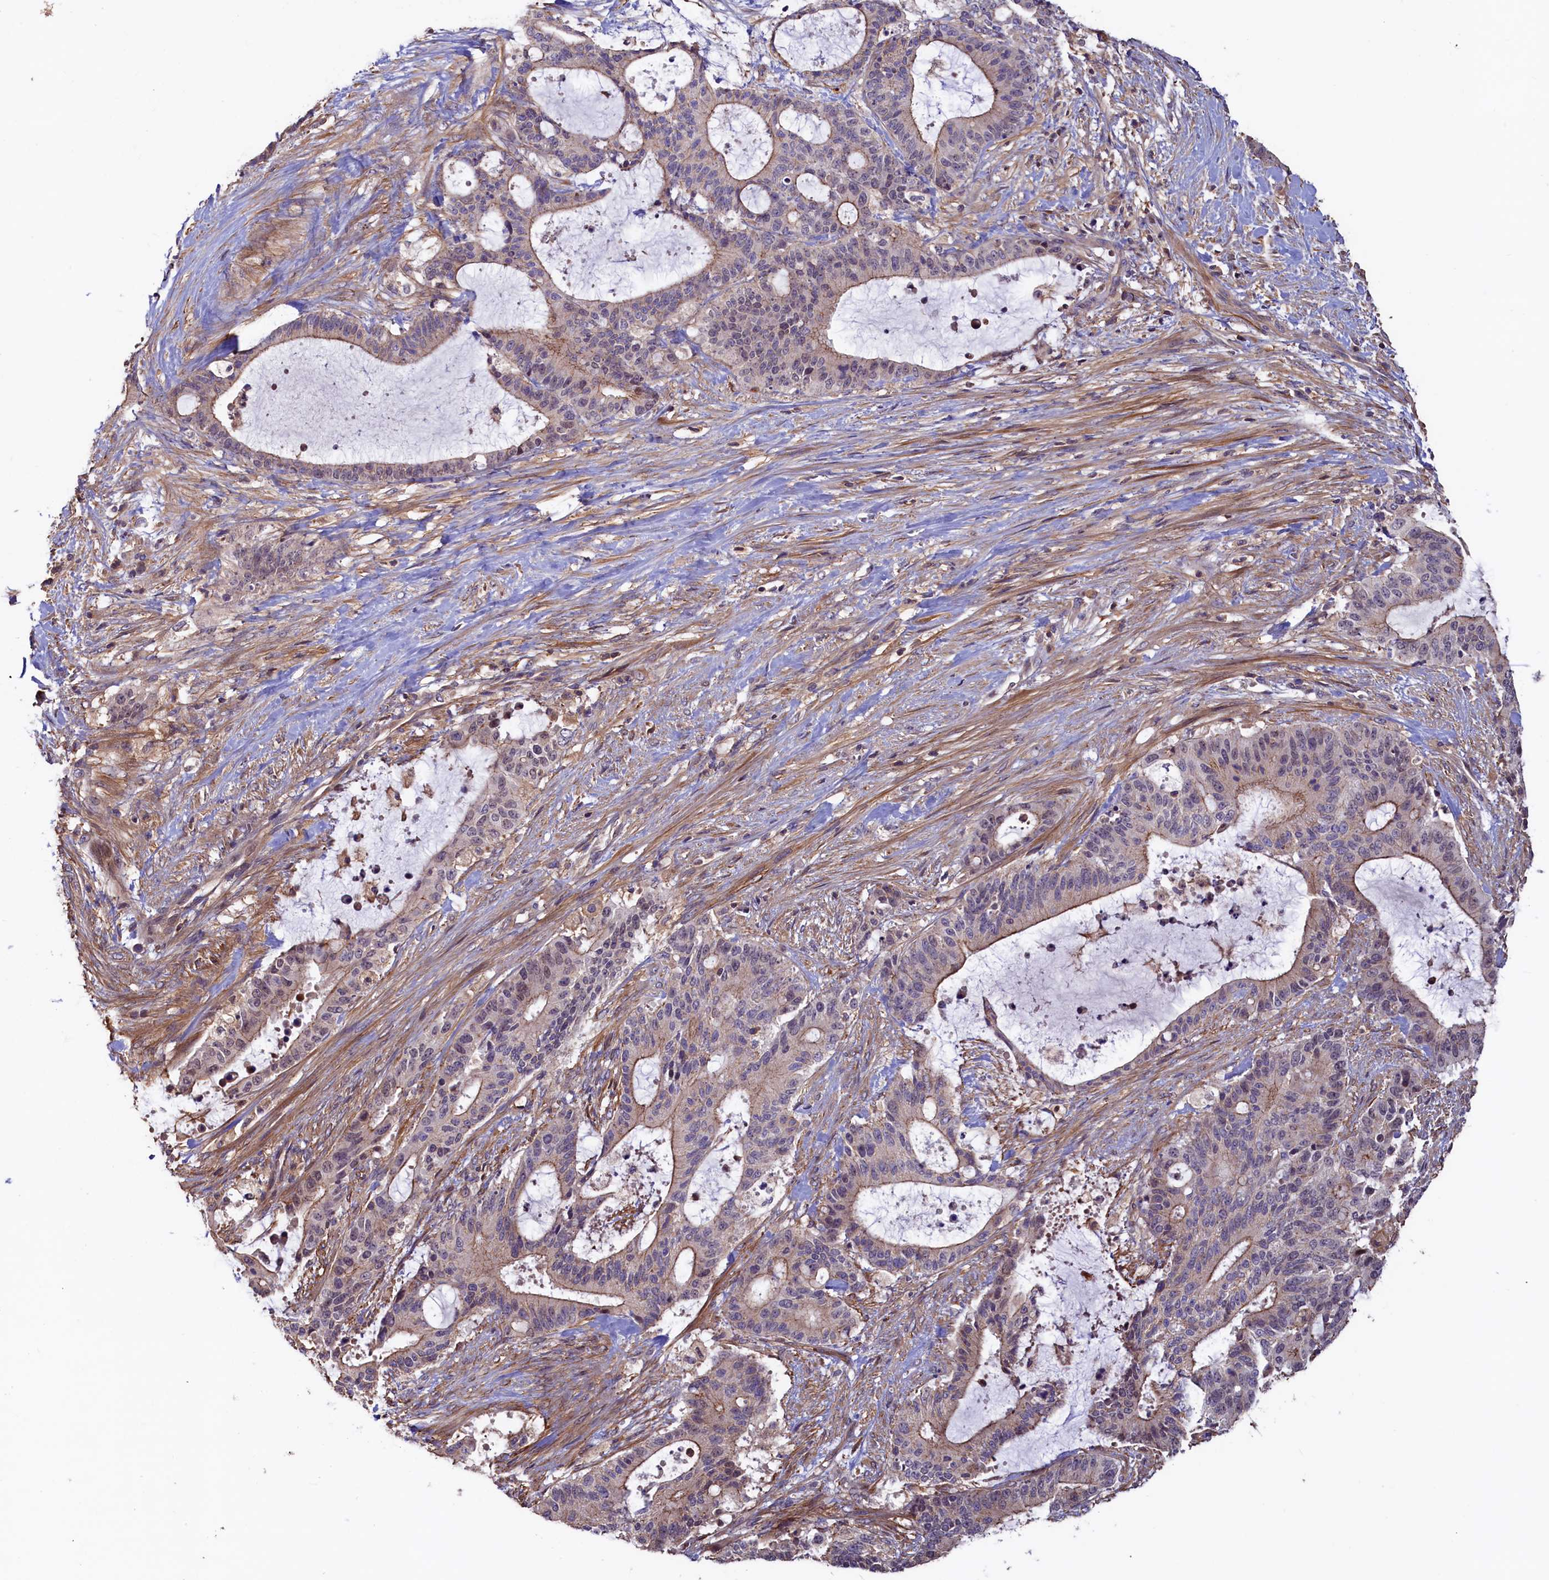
{"staining": {"intensity": "weak", "quantity": "25%-75%", "location": "cytoplasmic/membranous"}, "tissue": "liver cancer", "cell_type": "Tumor cells", "image_type": "cancer", "snomed": [{"axis": "morphology", "description": "Normal tissue, NOS"}, {"axis": "morphology", "description": "Cholangiocarcinoma"}, {"axis": "topography", "description": "Liver"}, {"axis": "topography", "description": "Peripheral nerve tissue"}], "caption": "Liver cholangiocarcinoma stained for a protein (brown) displays weak cytoplasmic/membranous positive positivity in approximately 25%-75% of tumor cells.", "gene": "DUOXA1", "patient": {"sex": "female", "age": 73}}